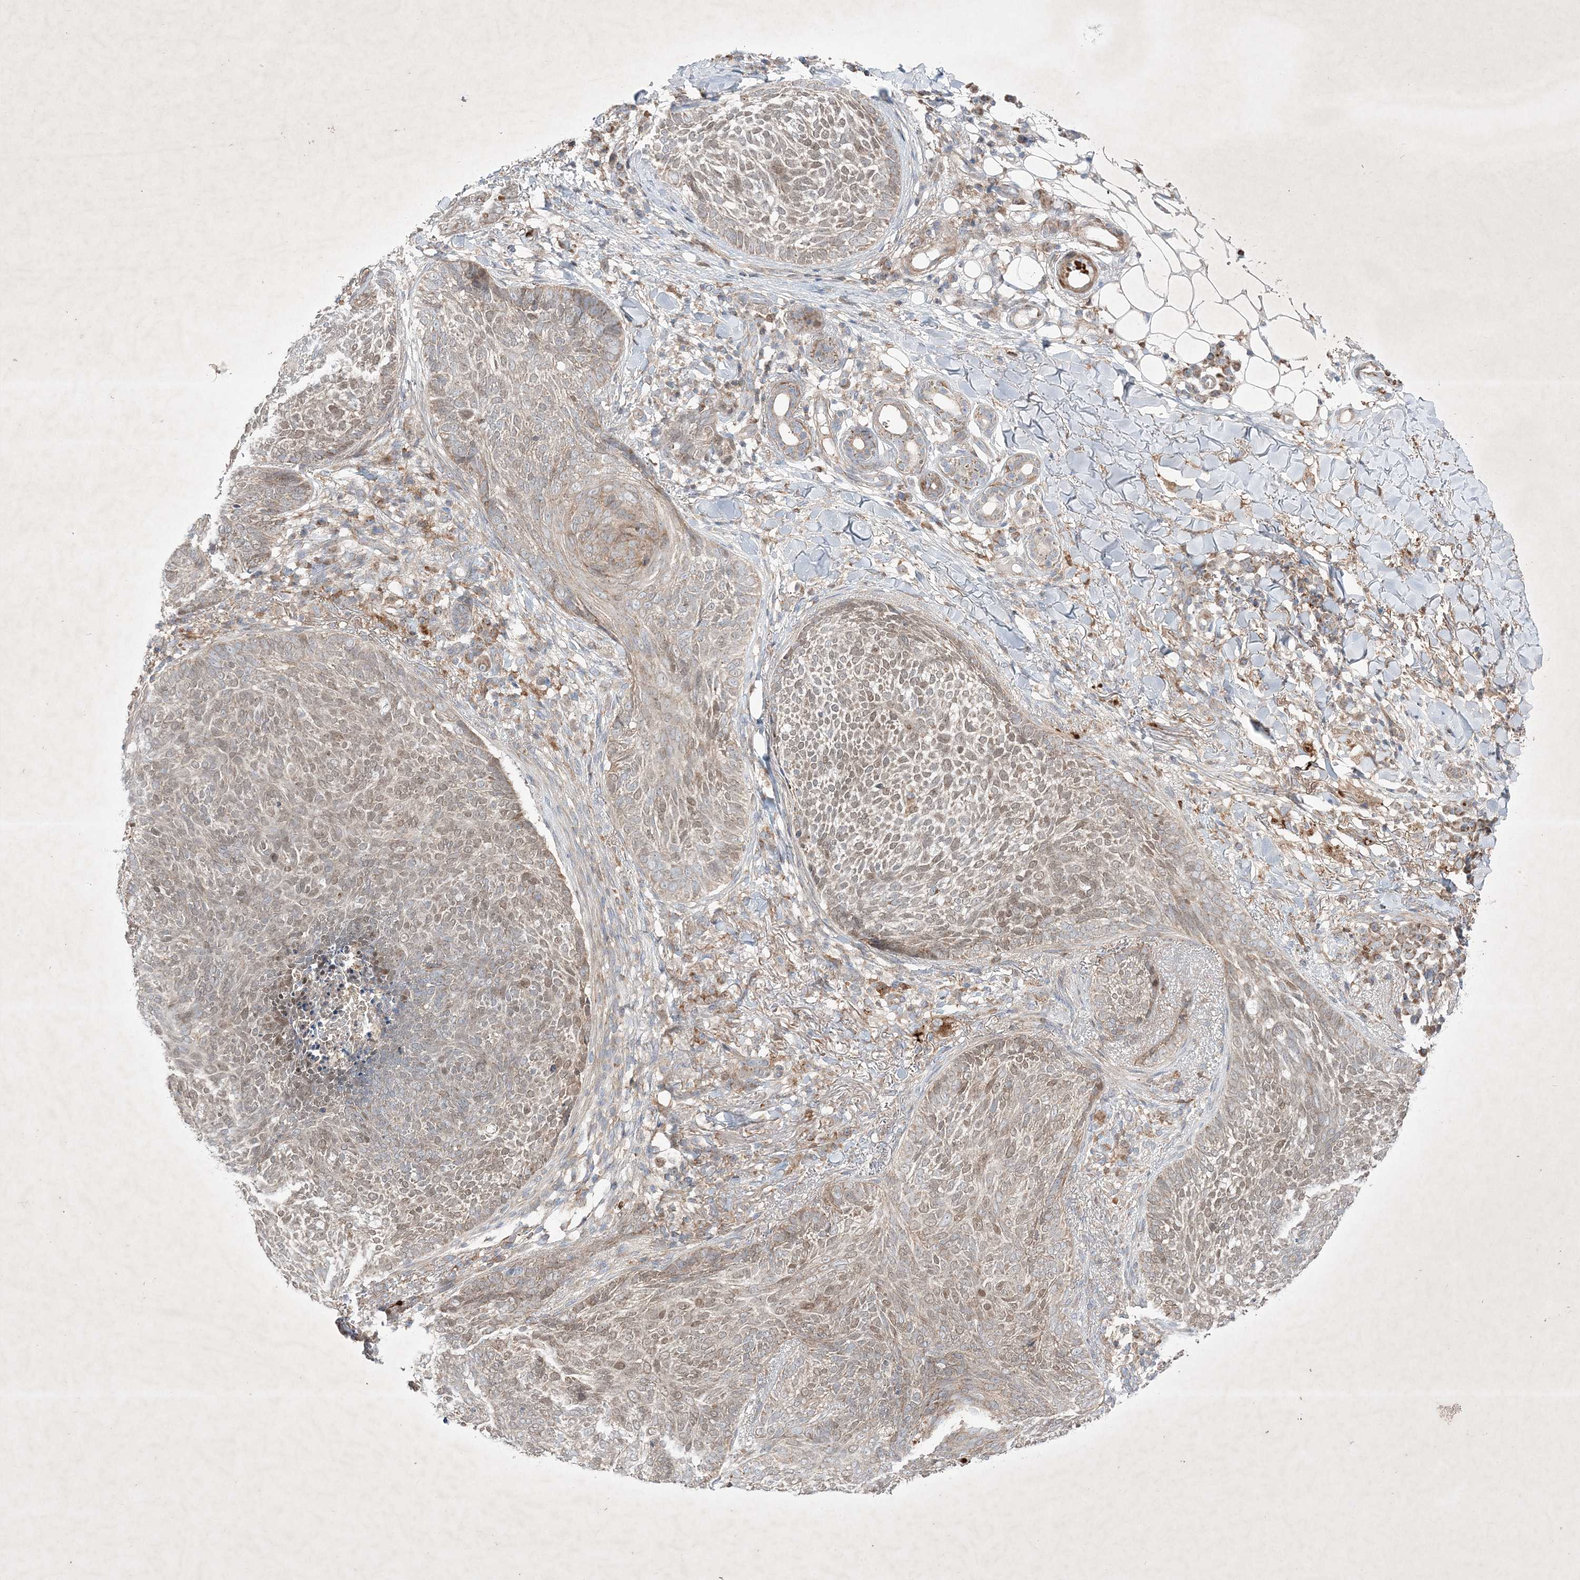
{"staining": {"intensity": "moderate", "quantity": "25%-75%", "location": "cytoplasmic/membranous,nuclear"}, "tissue": "skin cancer", "cell_type": "Tumor cells", "image_type": "cancer", "snomed": [{"axis": "morphology", "description": "Basal cell carcinoma"}, {"axis": "topography", "description": "Skin"}], "caption": "Tumor cells exhibit medium levels of moderate cytoplasmic/membranous and nuclear staining in about 25%-75% of cells in human skin cancer (basal cell carcinoma). The staining is performed using DAB brown chromogen to label protein expression. The nuclei are counter-stained blue using hematoxylin.", "gene": "OPA1", "patient": {"sex": "male", "age": 85}}